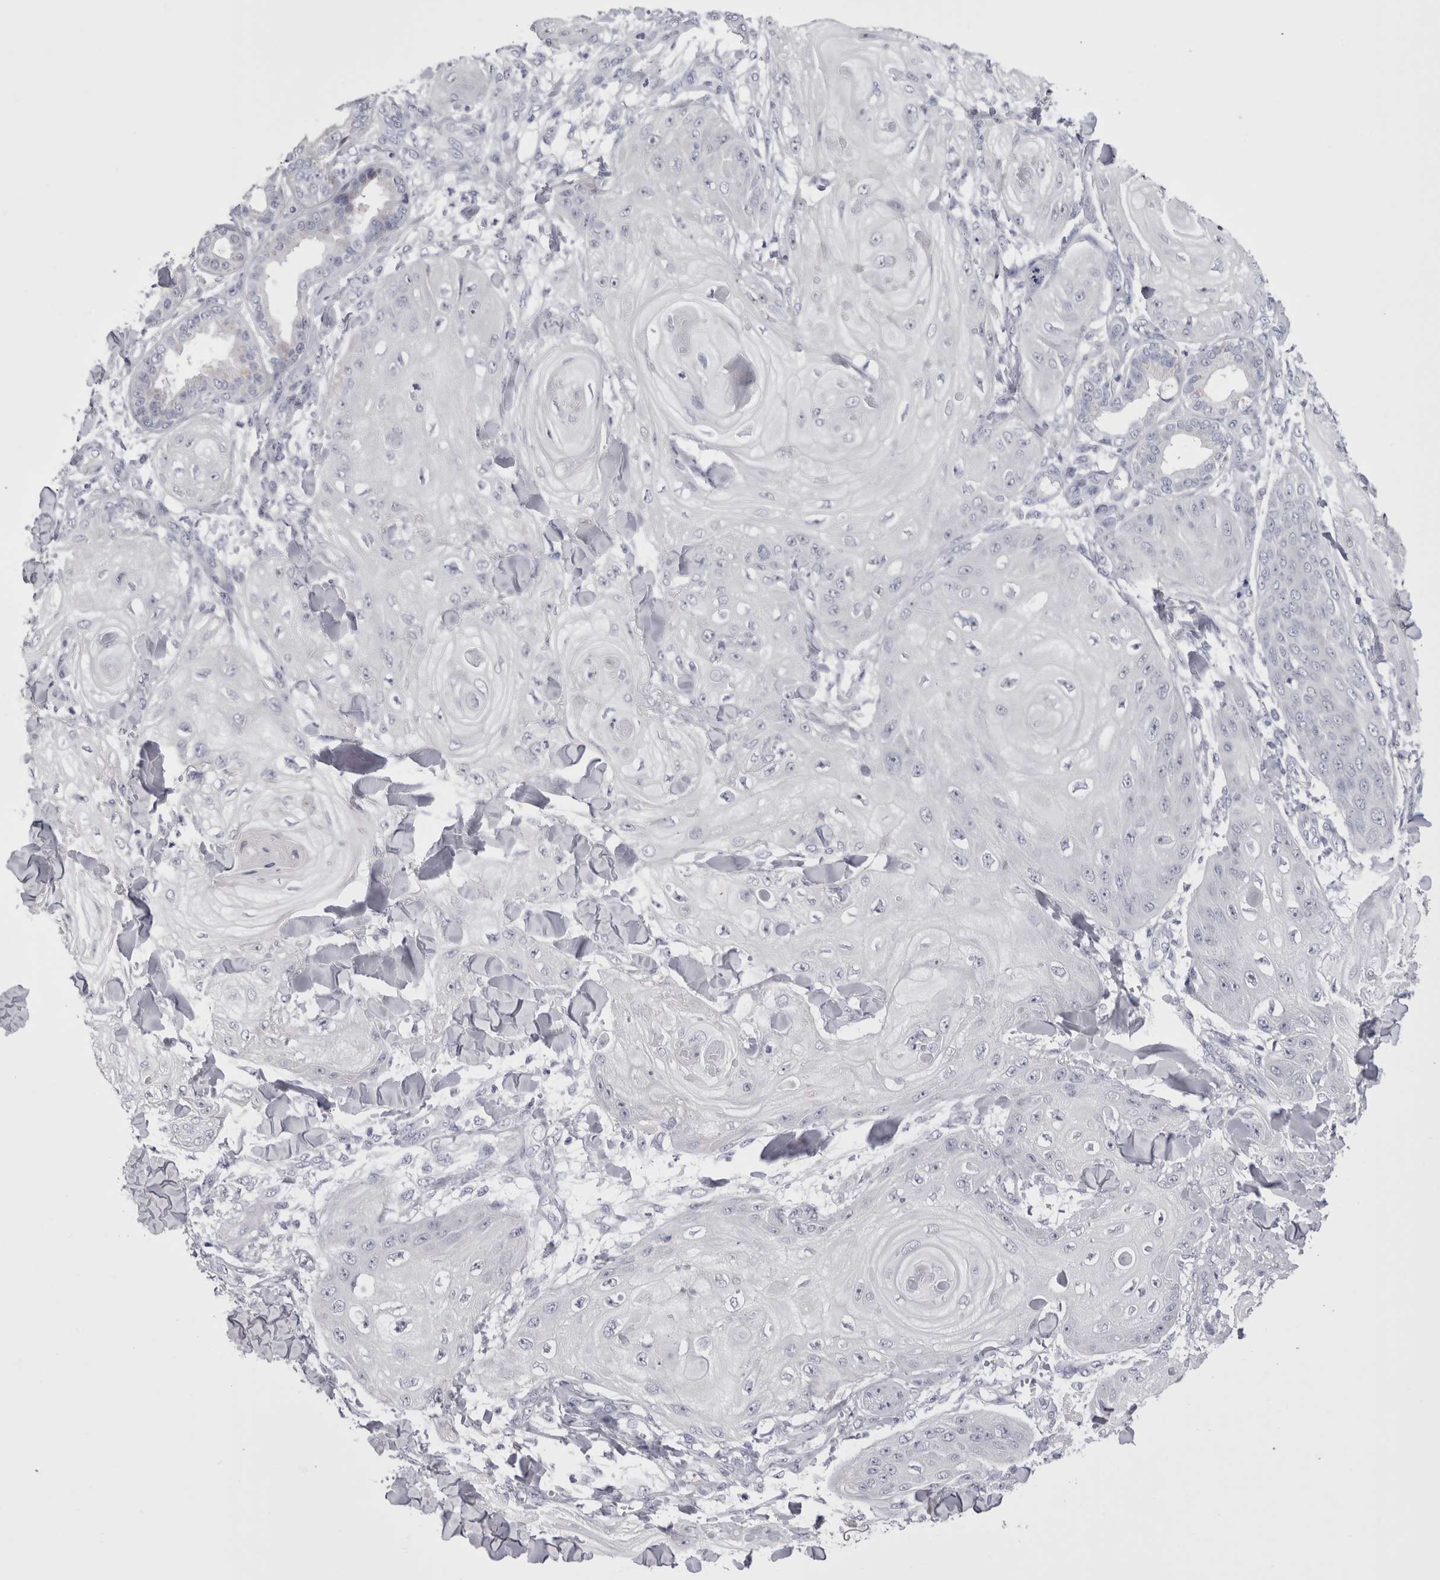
{"staining": {"intensity": "negative", "quantity": "none", "location": "none"}, "tissue": "skin cancer", "cell_type": "Tumor cells", "image_type": "cancer", "snomed": [{"axis": "morphology", "description": "Squamous cell carcinoma, NOS"}, {"axis": "topography", "description": "Skin"}], "caption": "The histopathology image demonstrates no staining of tumor cells in squamous cell carcinoma (skin). (DAB immunohistochemistry visualized using brightfield microscopy, high magnification).", "gene": "PWP2", "patient": {"sex": "male", "age": 74}}